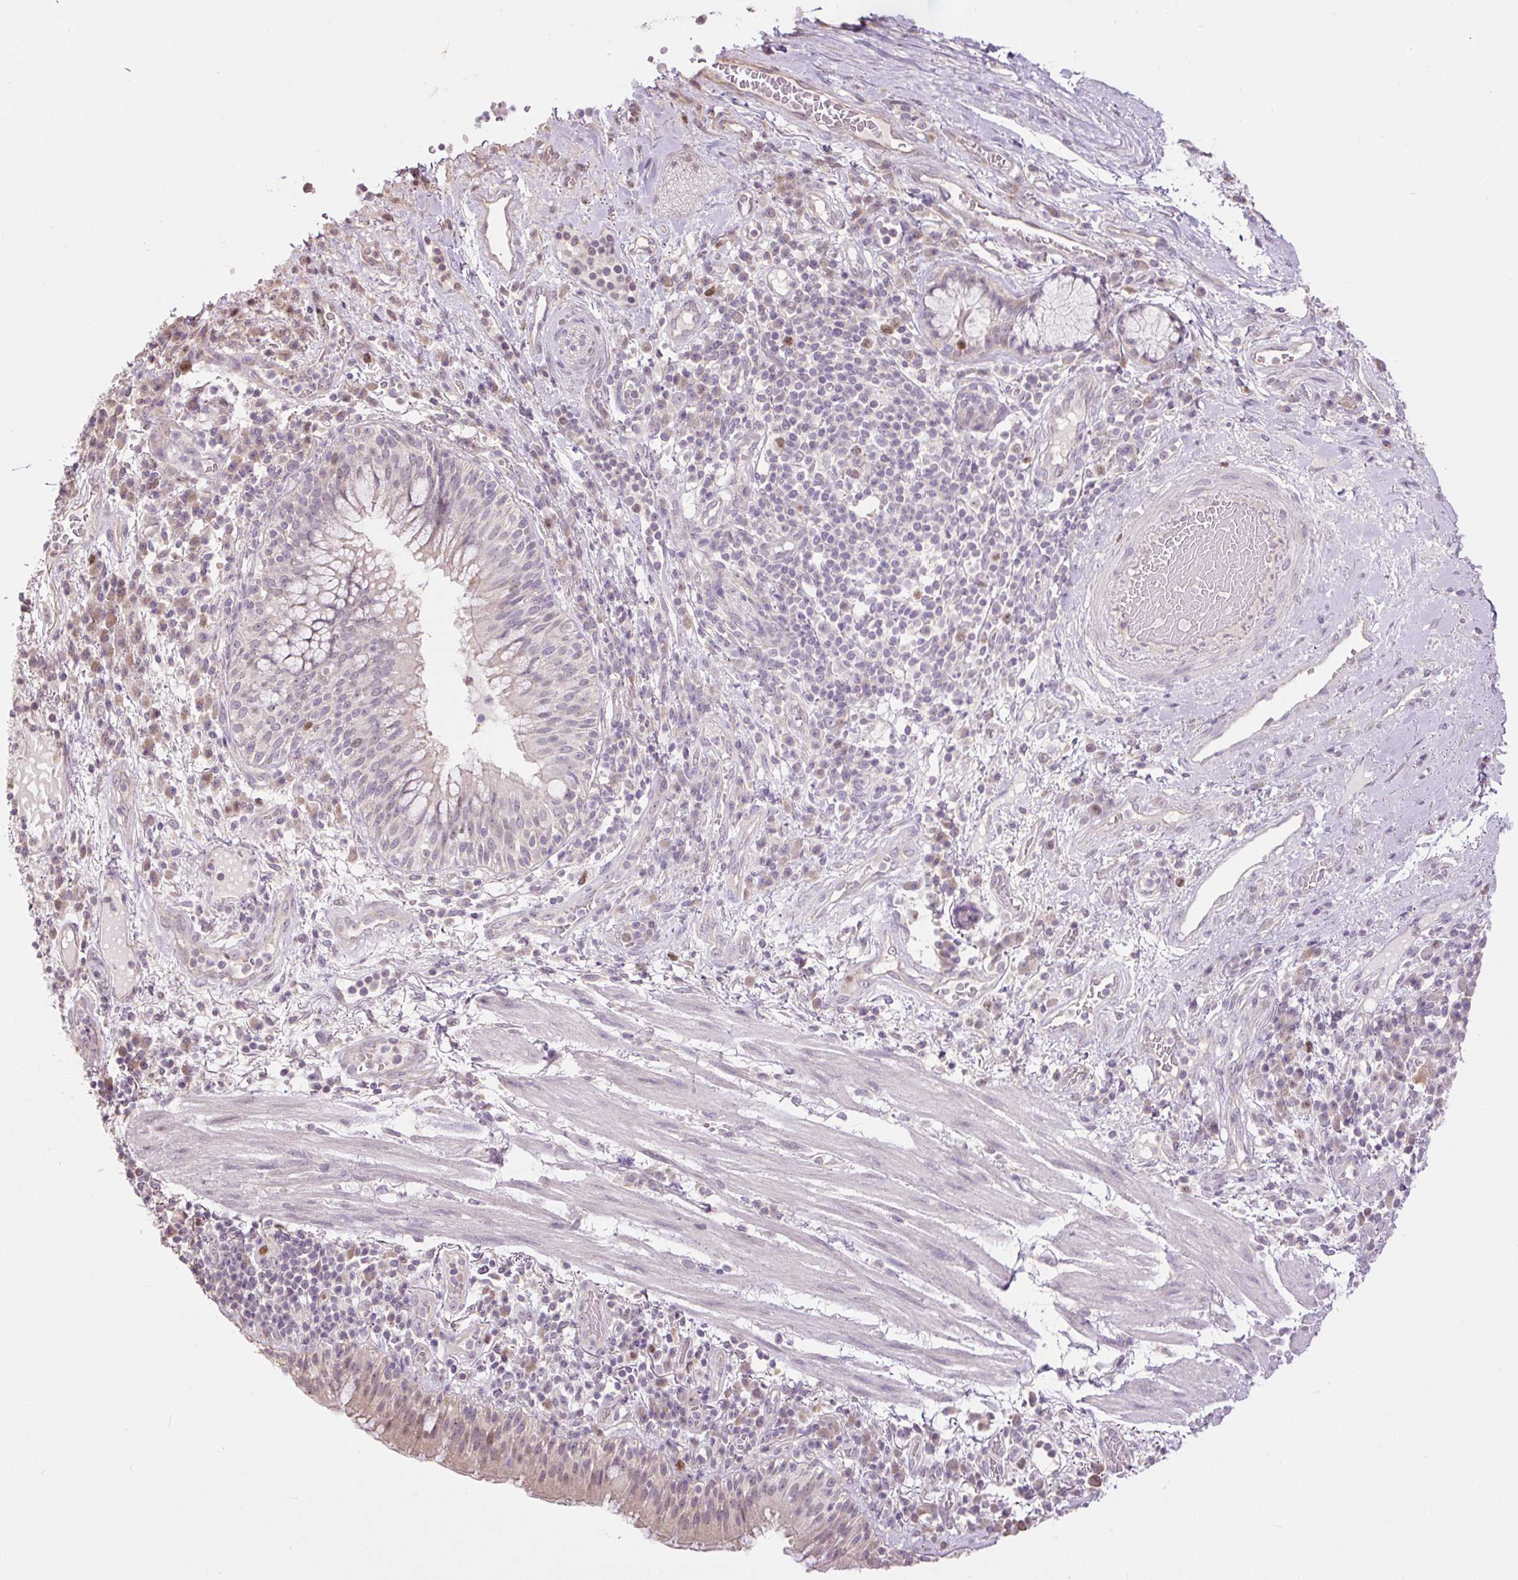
{"staining": {"intensity": "weak", "quantity": "25%-75%", "location": "cytoplasmic/membranous,nuclear"}, "tissue": "bronchus", "cell_type": "Respiratory epithelial cells", "image_type": "normal", "snomed": [{"axis": "morphology", "description": "Normal tissue, NOS"}, {"axis": "topography", "description": "Cartilage tissue"}, {"axis": "topography", "description": "Bronchus"}], "caption": "Bronchus stained for a protein demonstrates weak cytoplasmic/membranous,nuclear positivity in respiratory epithelial cells.", "gene": "RACGAP1", "patient": {"sex": "male", "age": 56}}